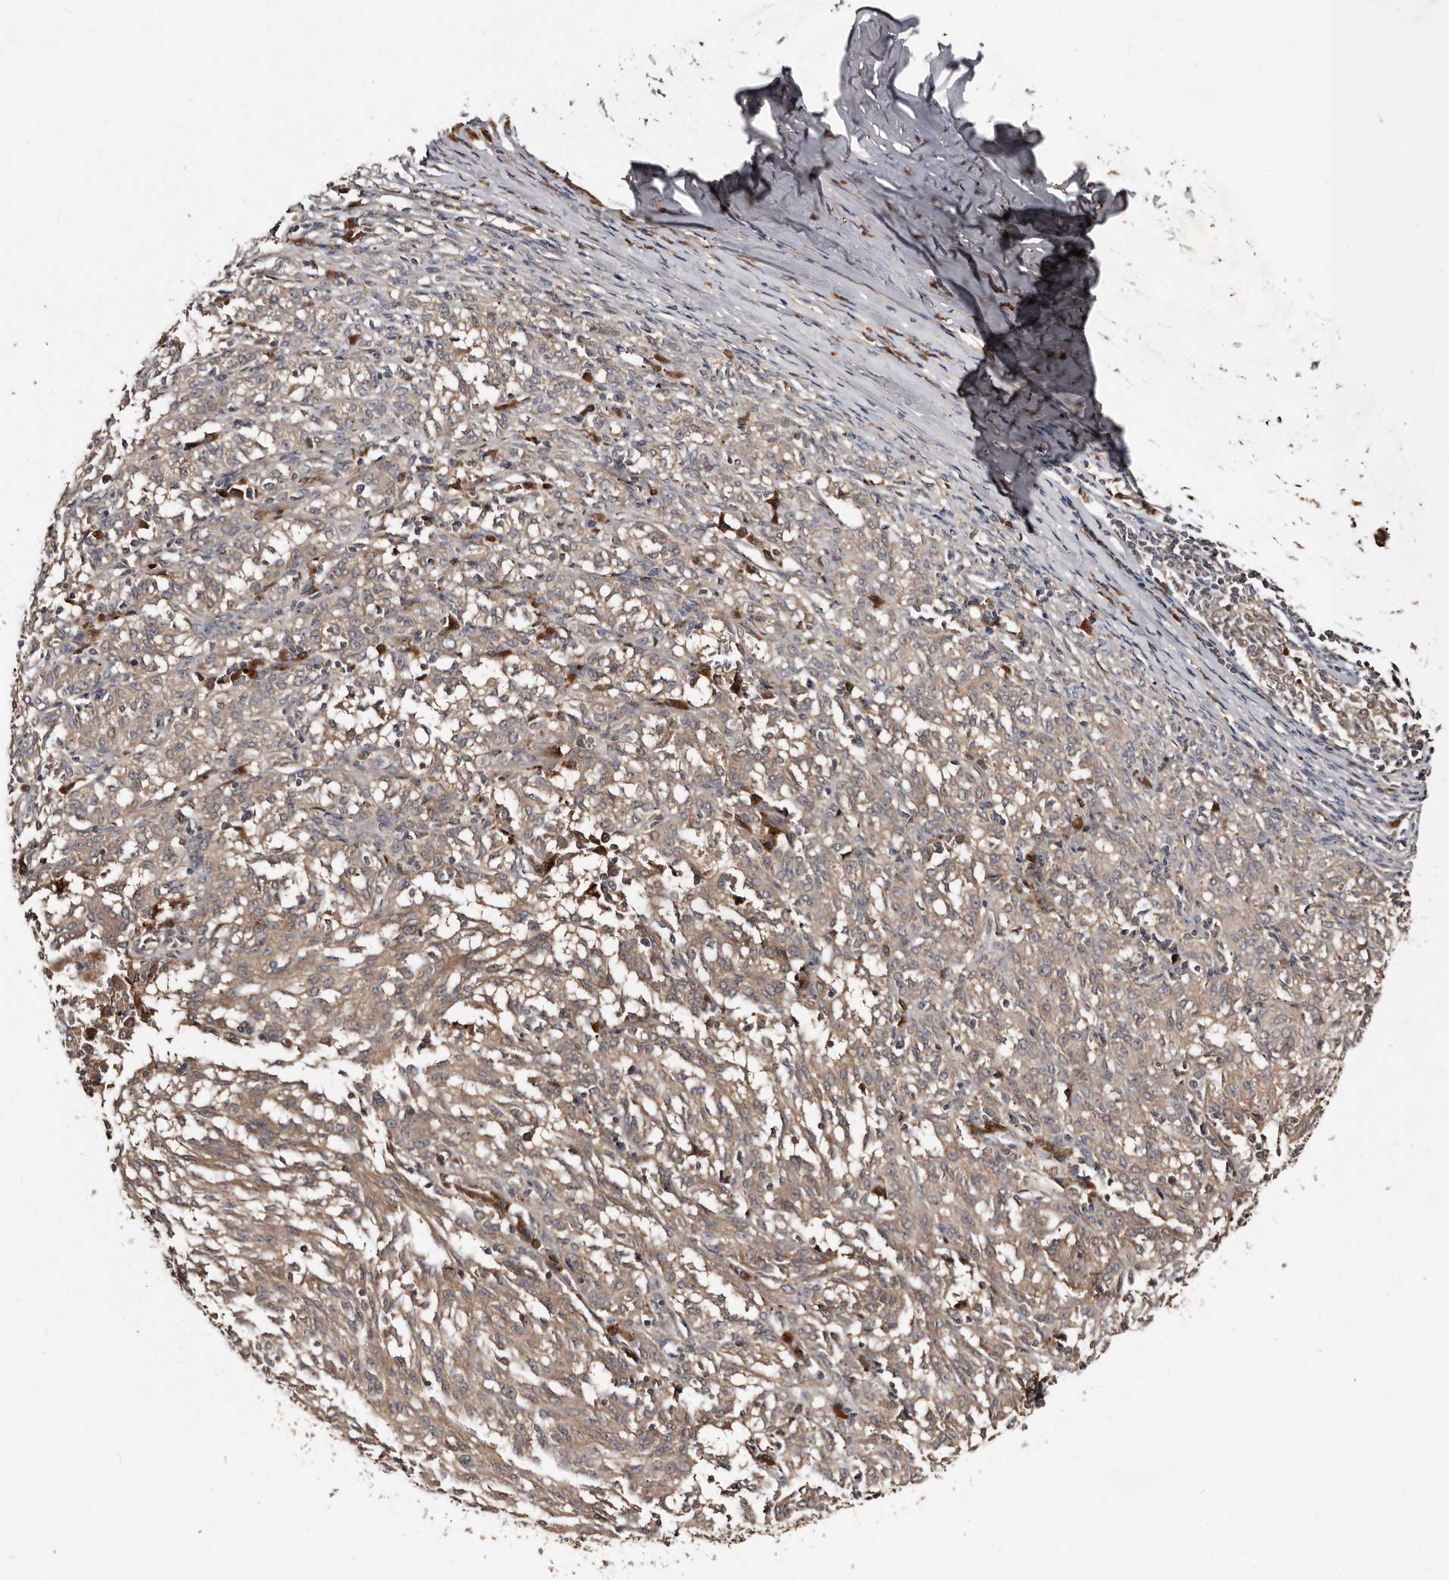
{"staining": {"intensity": "weak", "quantity": ">75%", "location": "cytoplasmic/membranous"}, "tissue": "melanoma", "cell_type": "Tumor cells", "image_type": "cancer", "snomed": [{"axis": "morphology", "description": "Malignant melanoma, NOS"}, {"axis": "topography", "description": "Skin"}], "caption": "Immunohistochemistry (DAB (3,3'-diaminobenzidine)) staining of human malignant melanoma demonstrates weak cytoplasmic/membranous protein expression in about >75% of tumor cells.", "gene": "PMVK", "patient": {"sex": "female", "age": 72}}